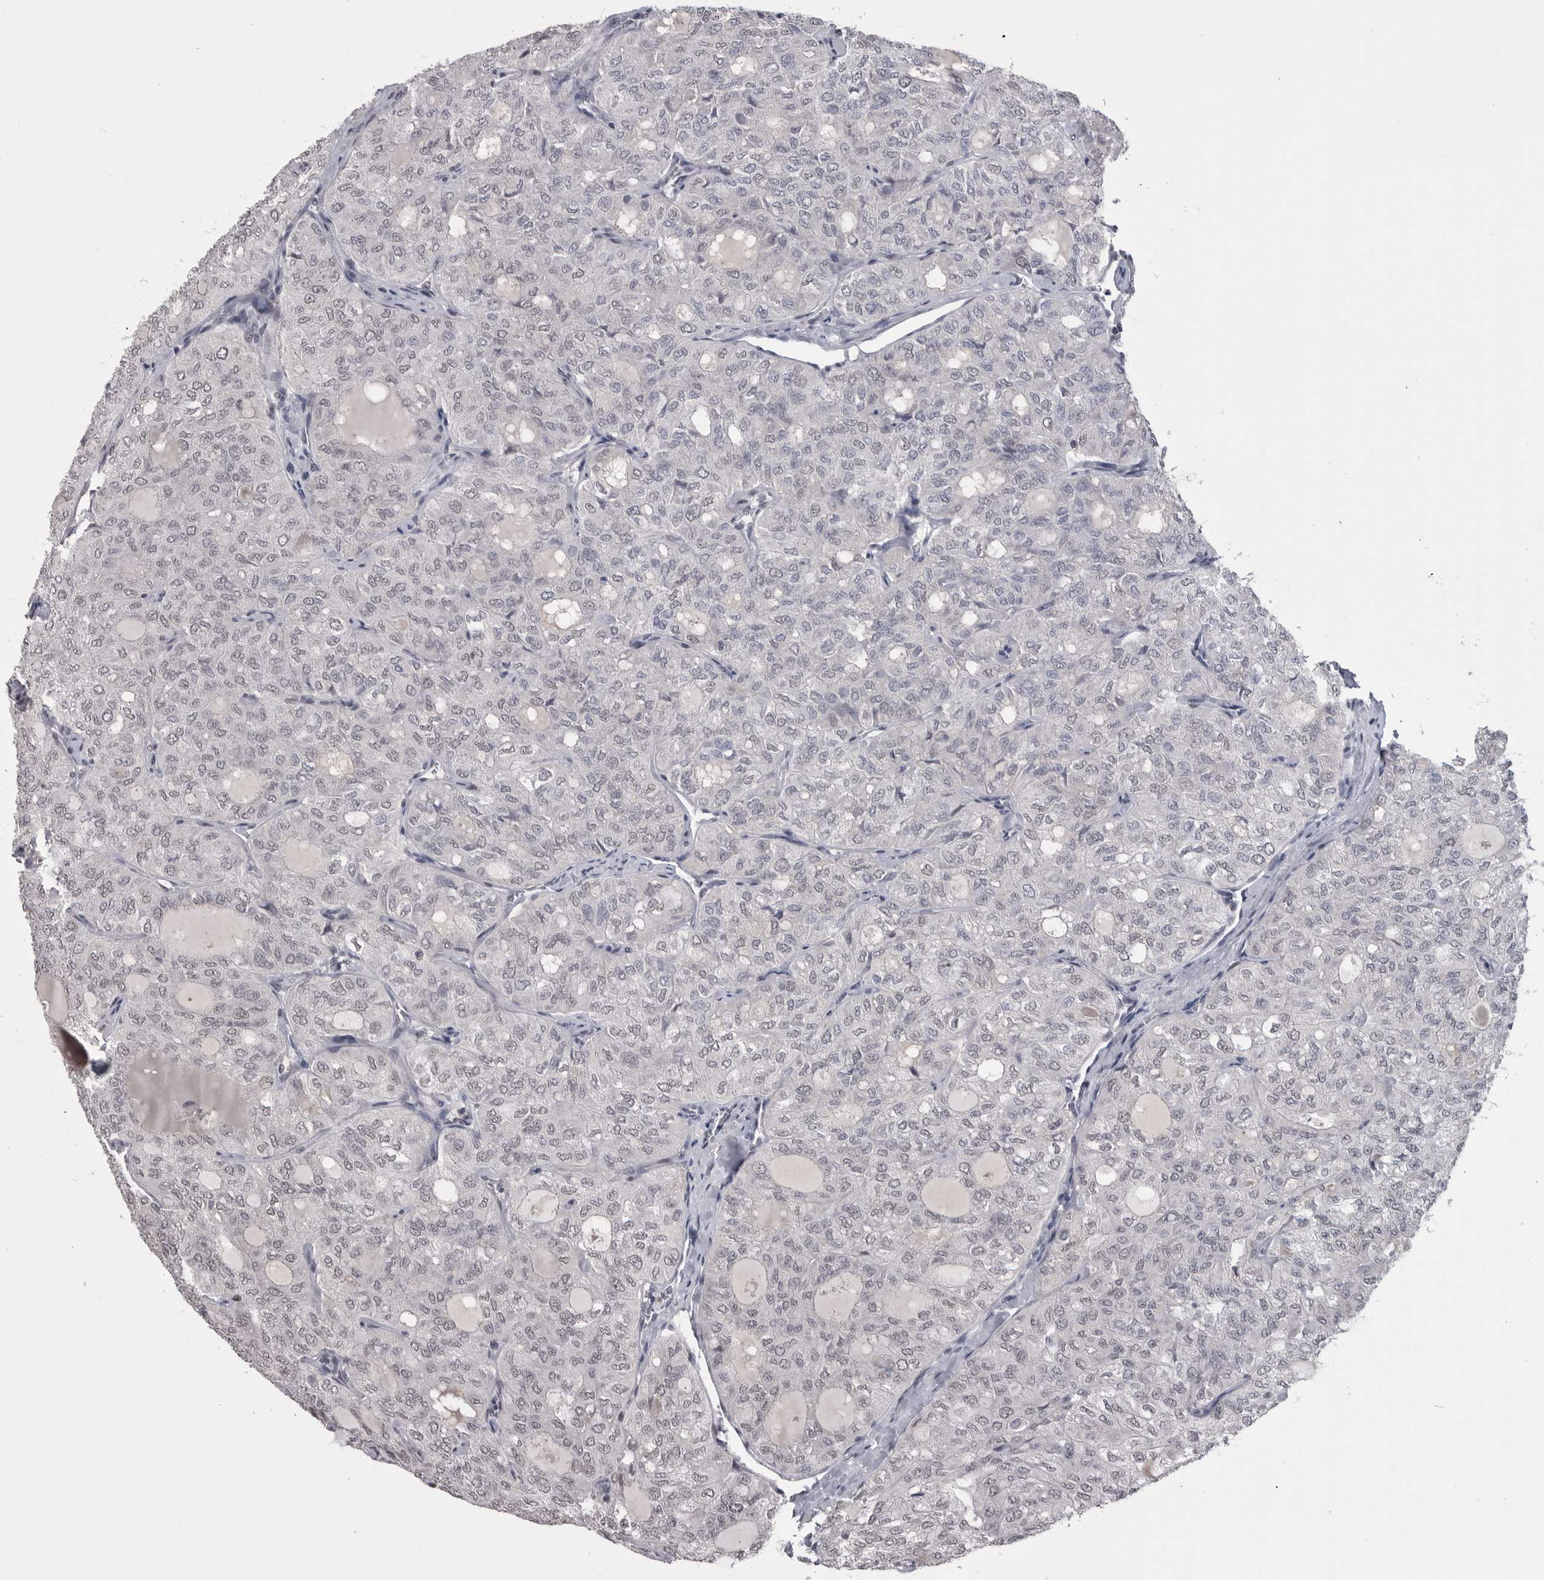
{"staining": {"intensity": "weak", "quantity": "25%-75%", "location": "nuclear"}, "tissue": "thyroid cancer", "cell_type": "Tumor cells", "image_type": "cancer", "snomed": [{"axis": "morphology", "description": "Follicular adenoma carcinoma, NOS"}, {"axis": "topography", "description": "Thyroid gland"}], "caption": "Immunohistochemical staining of human follicular adenoma carcinoma (thyroid) shows weak nuclear protein expression in approximately 25%-75% of tumor cells.", "gene": "DLG2", "patient": {"sex": "male", "age": 75}}